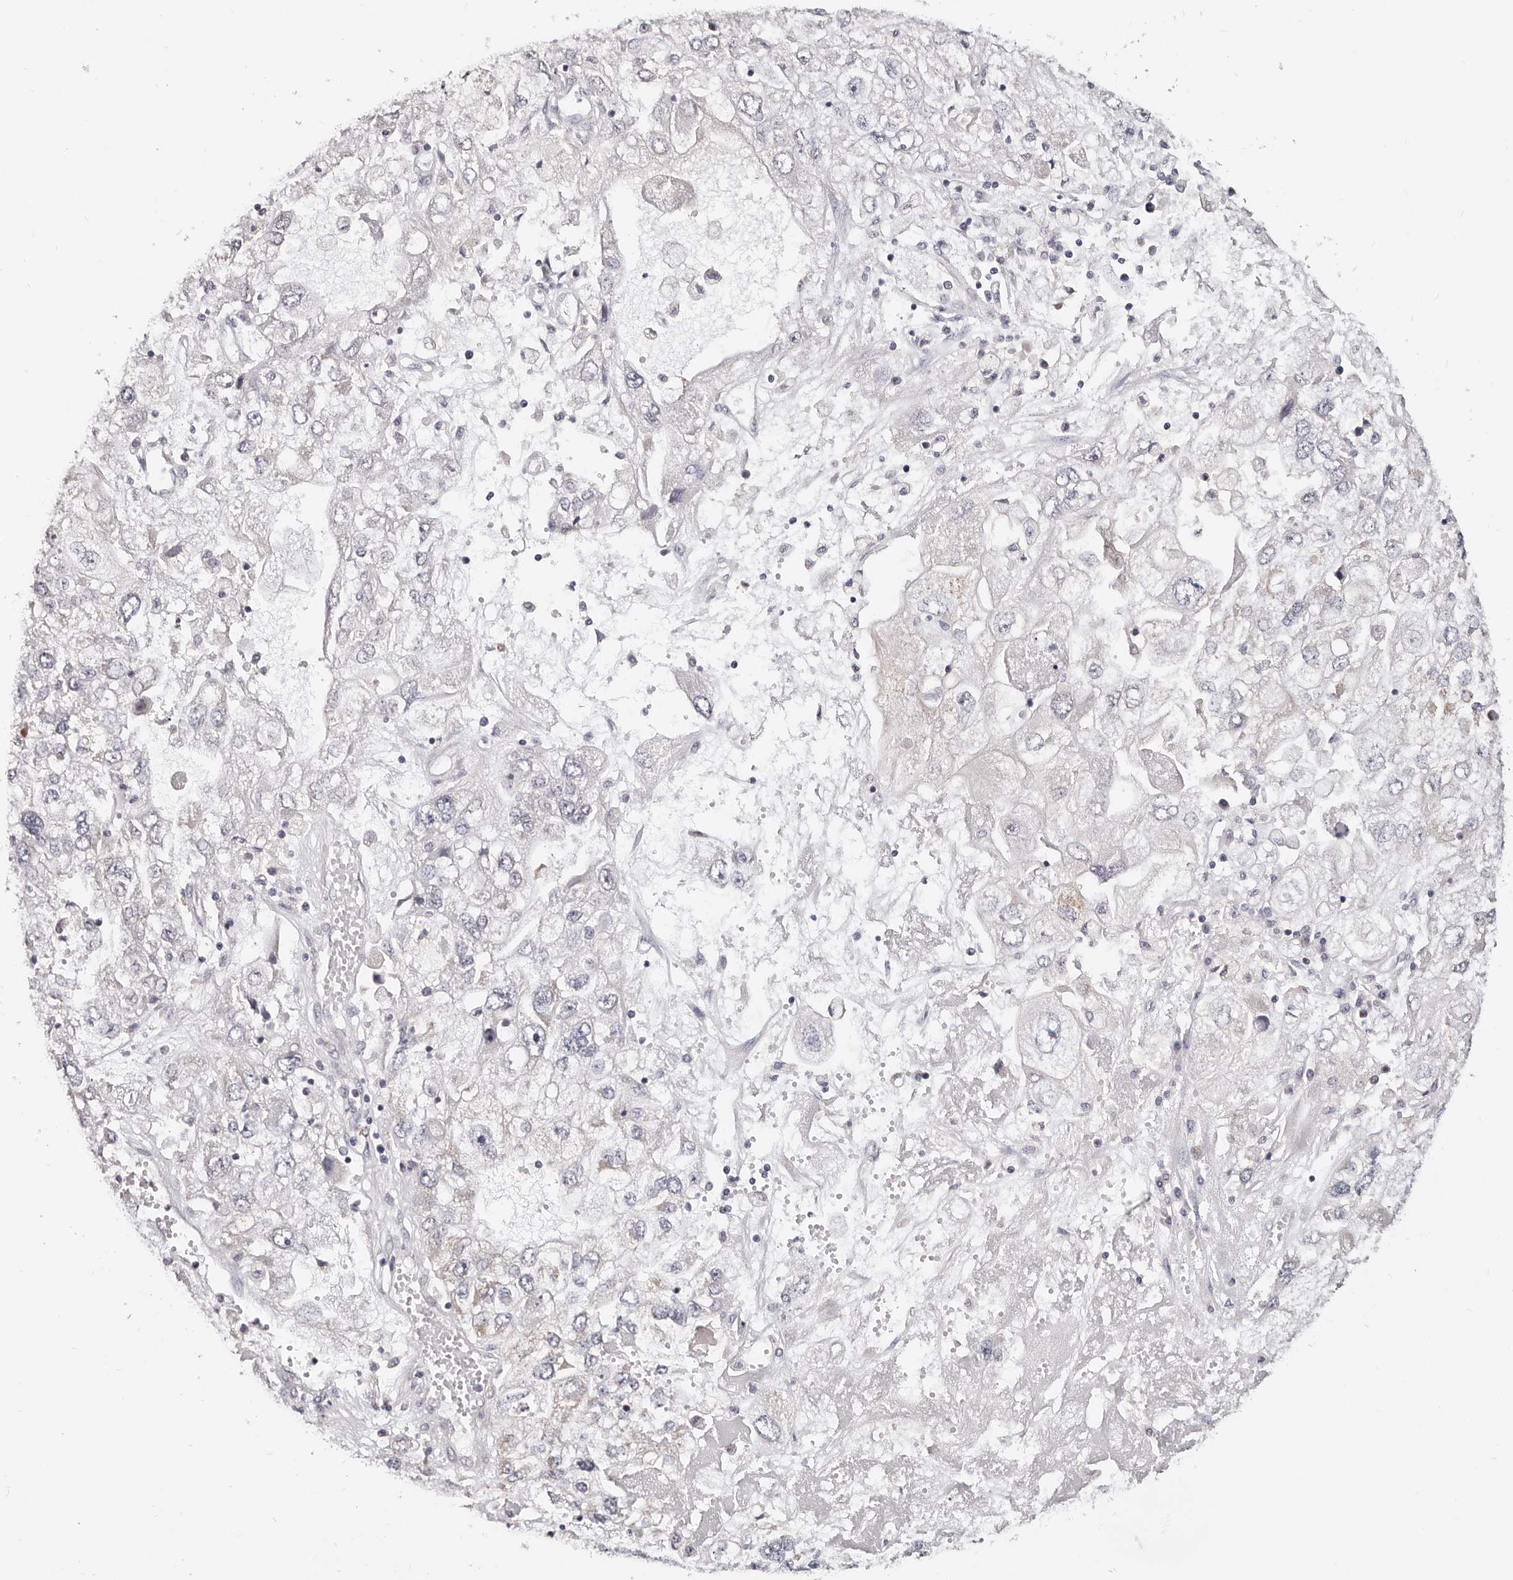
{"staining": {"intensity": "negative", "quantity": "none", "location": "none"}, "tissue": "endometrial cancer", "cell_type": "Tumor cells", "image_type": "cancer", "snomed": [{"axis": "morphology", "description": "Adenocarcinoma, NOS"}, {"axis": "topography", "description": "Endometrium"}], "caption": "Immunohistochemistry of human endometrial adenocarcinoma reveals no staining in tumor cells. Nuclei are stained in blue.", "gene": "VIPAS39", "patient": {"sex": "female", "age": 49}}